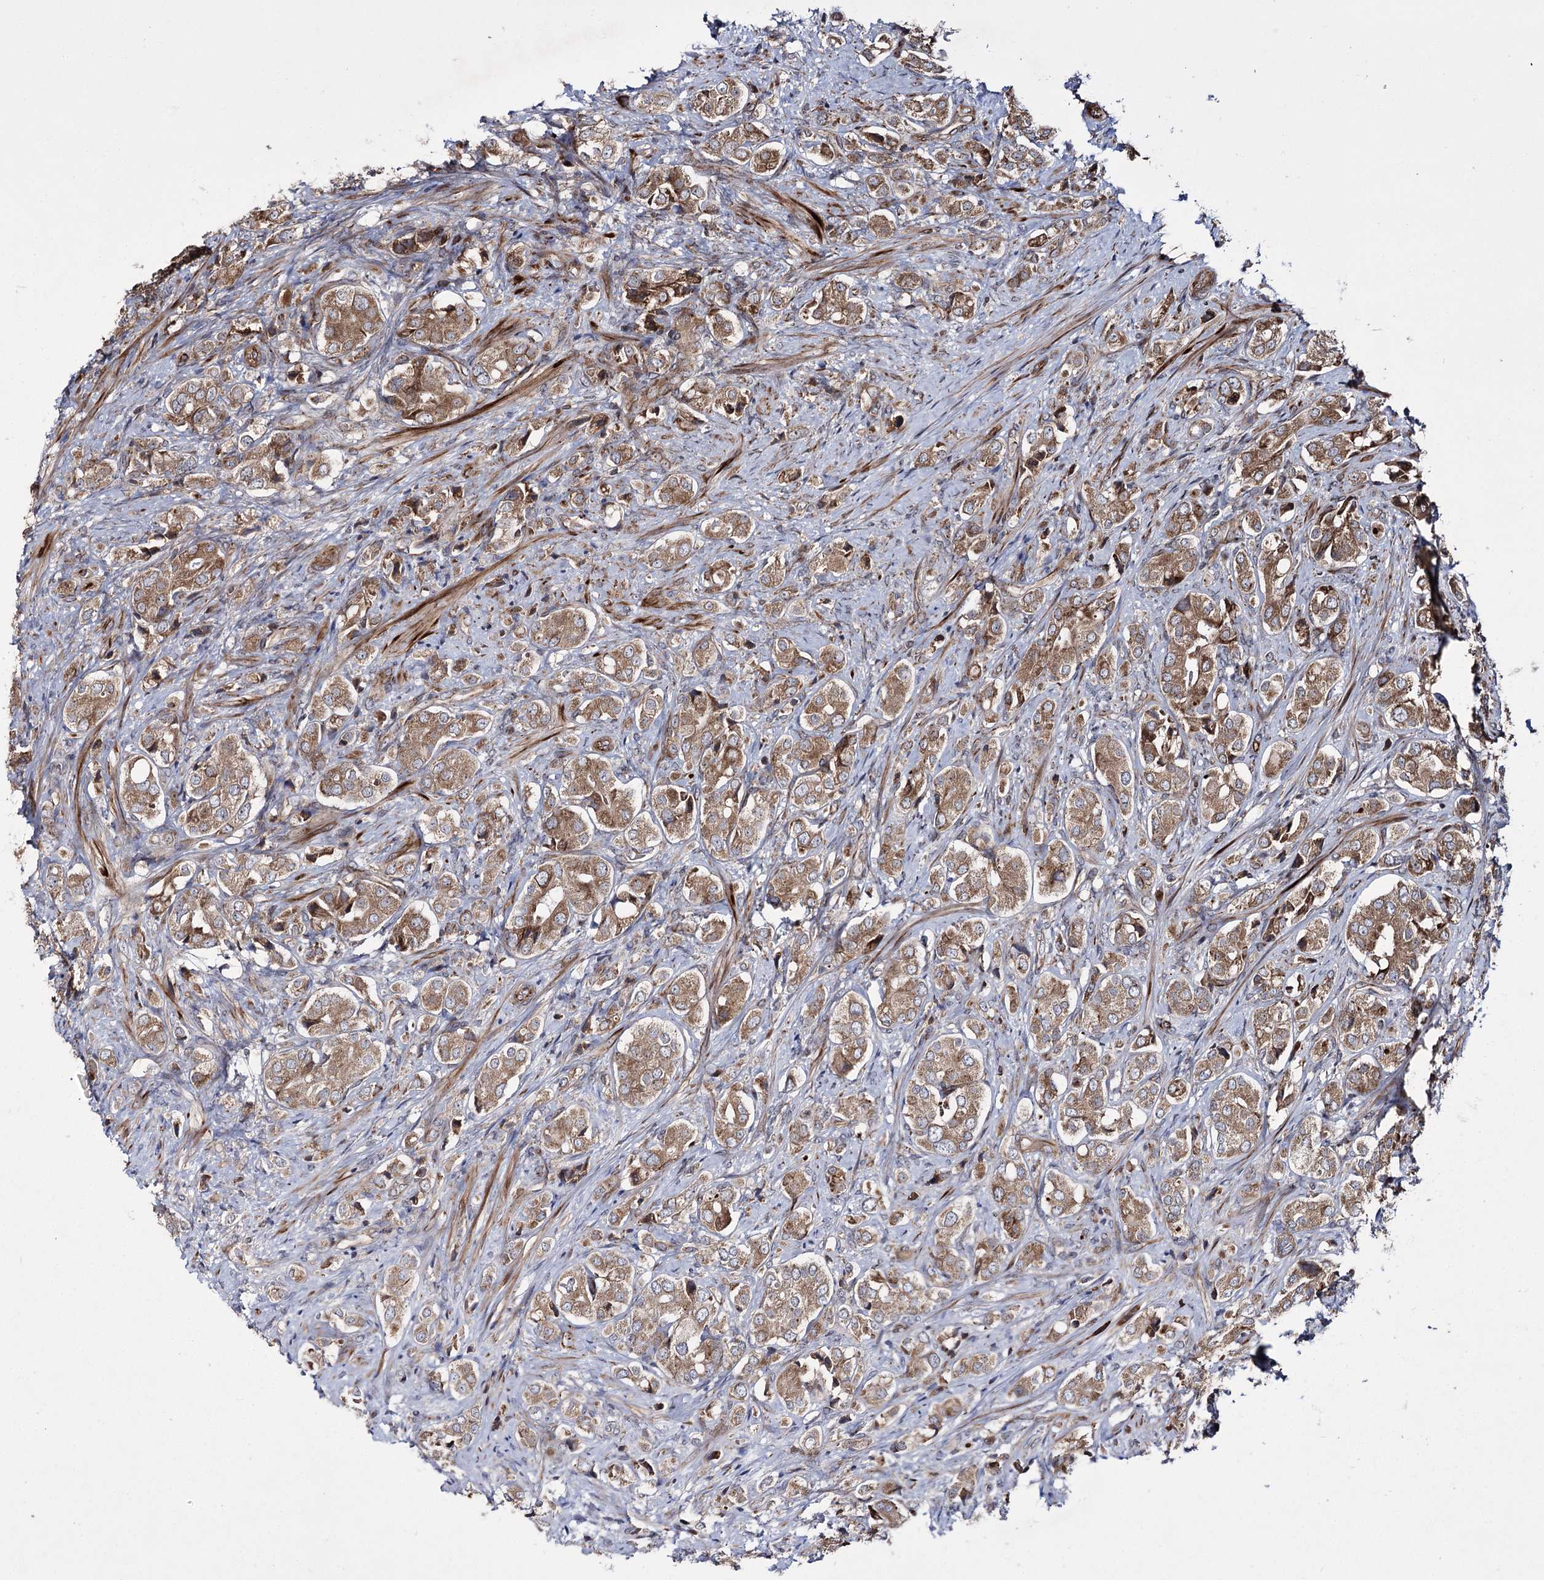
{"staining": {"intensity": "moderate", "quantity": ">75%", "location": "cytoplasmic/membranous"}, "tissue": "prostate cancer", "cell_type": "Tumor cells", "image_type": "cancer", "snomed": [{"axis": "morphology", "description": "Adenocarcinoma, High grade"}, {"axis": "topography", "description": "Prostate"}], "caption": "Brown immunohistochemical staining in human high-grade adenocarcinoma (prostate) exhibits moderate cytoplasmic/membranous positivity in approximately >75% of tumor cells.", "gene": "HECTD2", "patient": {"sex": "male", "age": 65}}